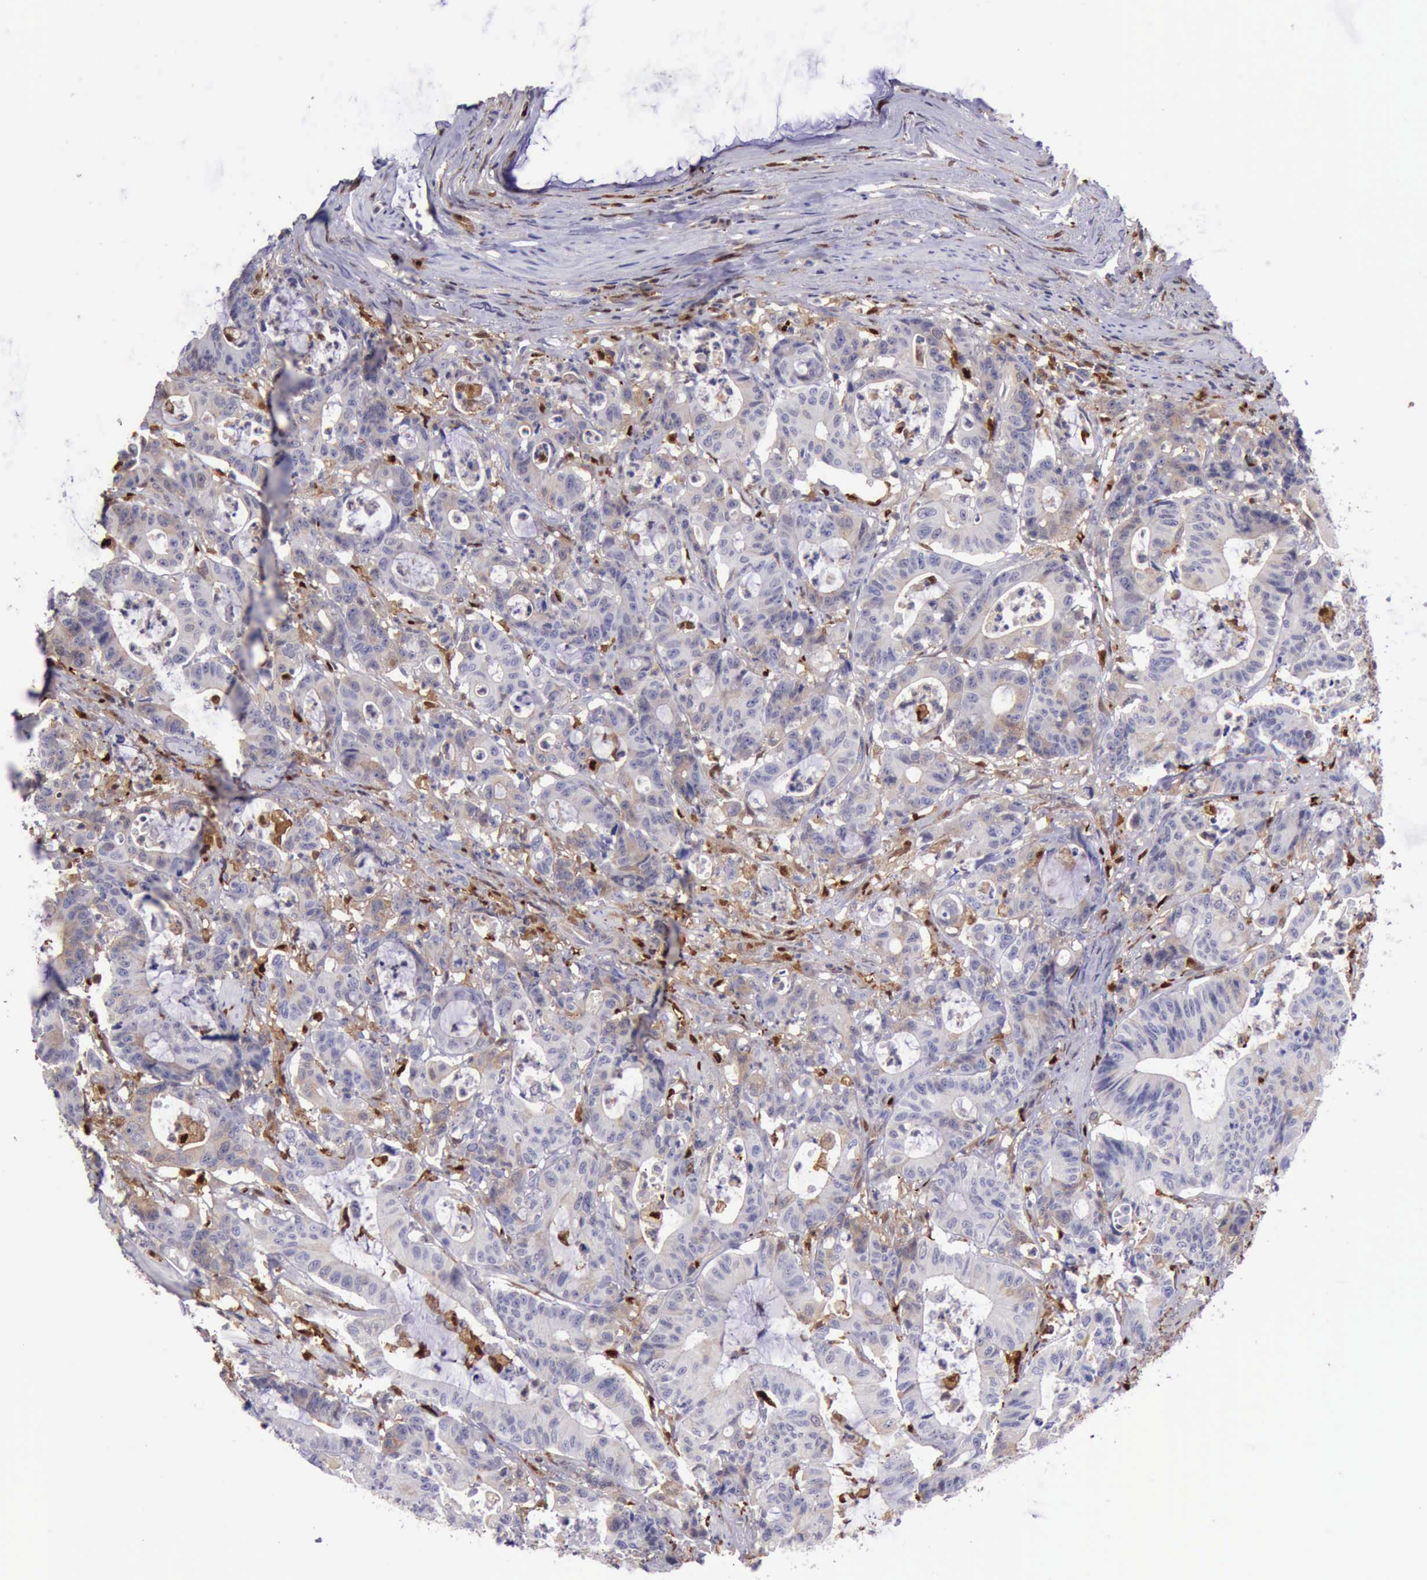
{"staining": {"intensity": "weak", "quantity": "<25%", "location": "cytoplasmic/membranous,nuclear"}, "tissue": "colorectal cancer", "cell_type": "Tumor cells", "image_type": "cancer", "snomed": [{"axis": "morphology", "description": "Adenocarcinoma, NOS"}, {"axis": "topography", "description": "Colon"}], "caption": "IHC photomicrograph of neoplastic tissue: colorectal cancer stained with DAB (3,3'-diaminobenzidine) displays no significant protein expression in tumor cells. (DAB immunohistochemistry (IHC) with hematoxylin counter stain).", "gene": "TYMP", "patient": {"sex": "female", "age": 84}}